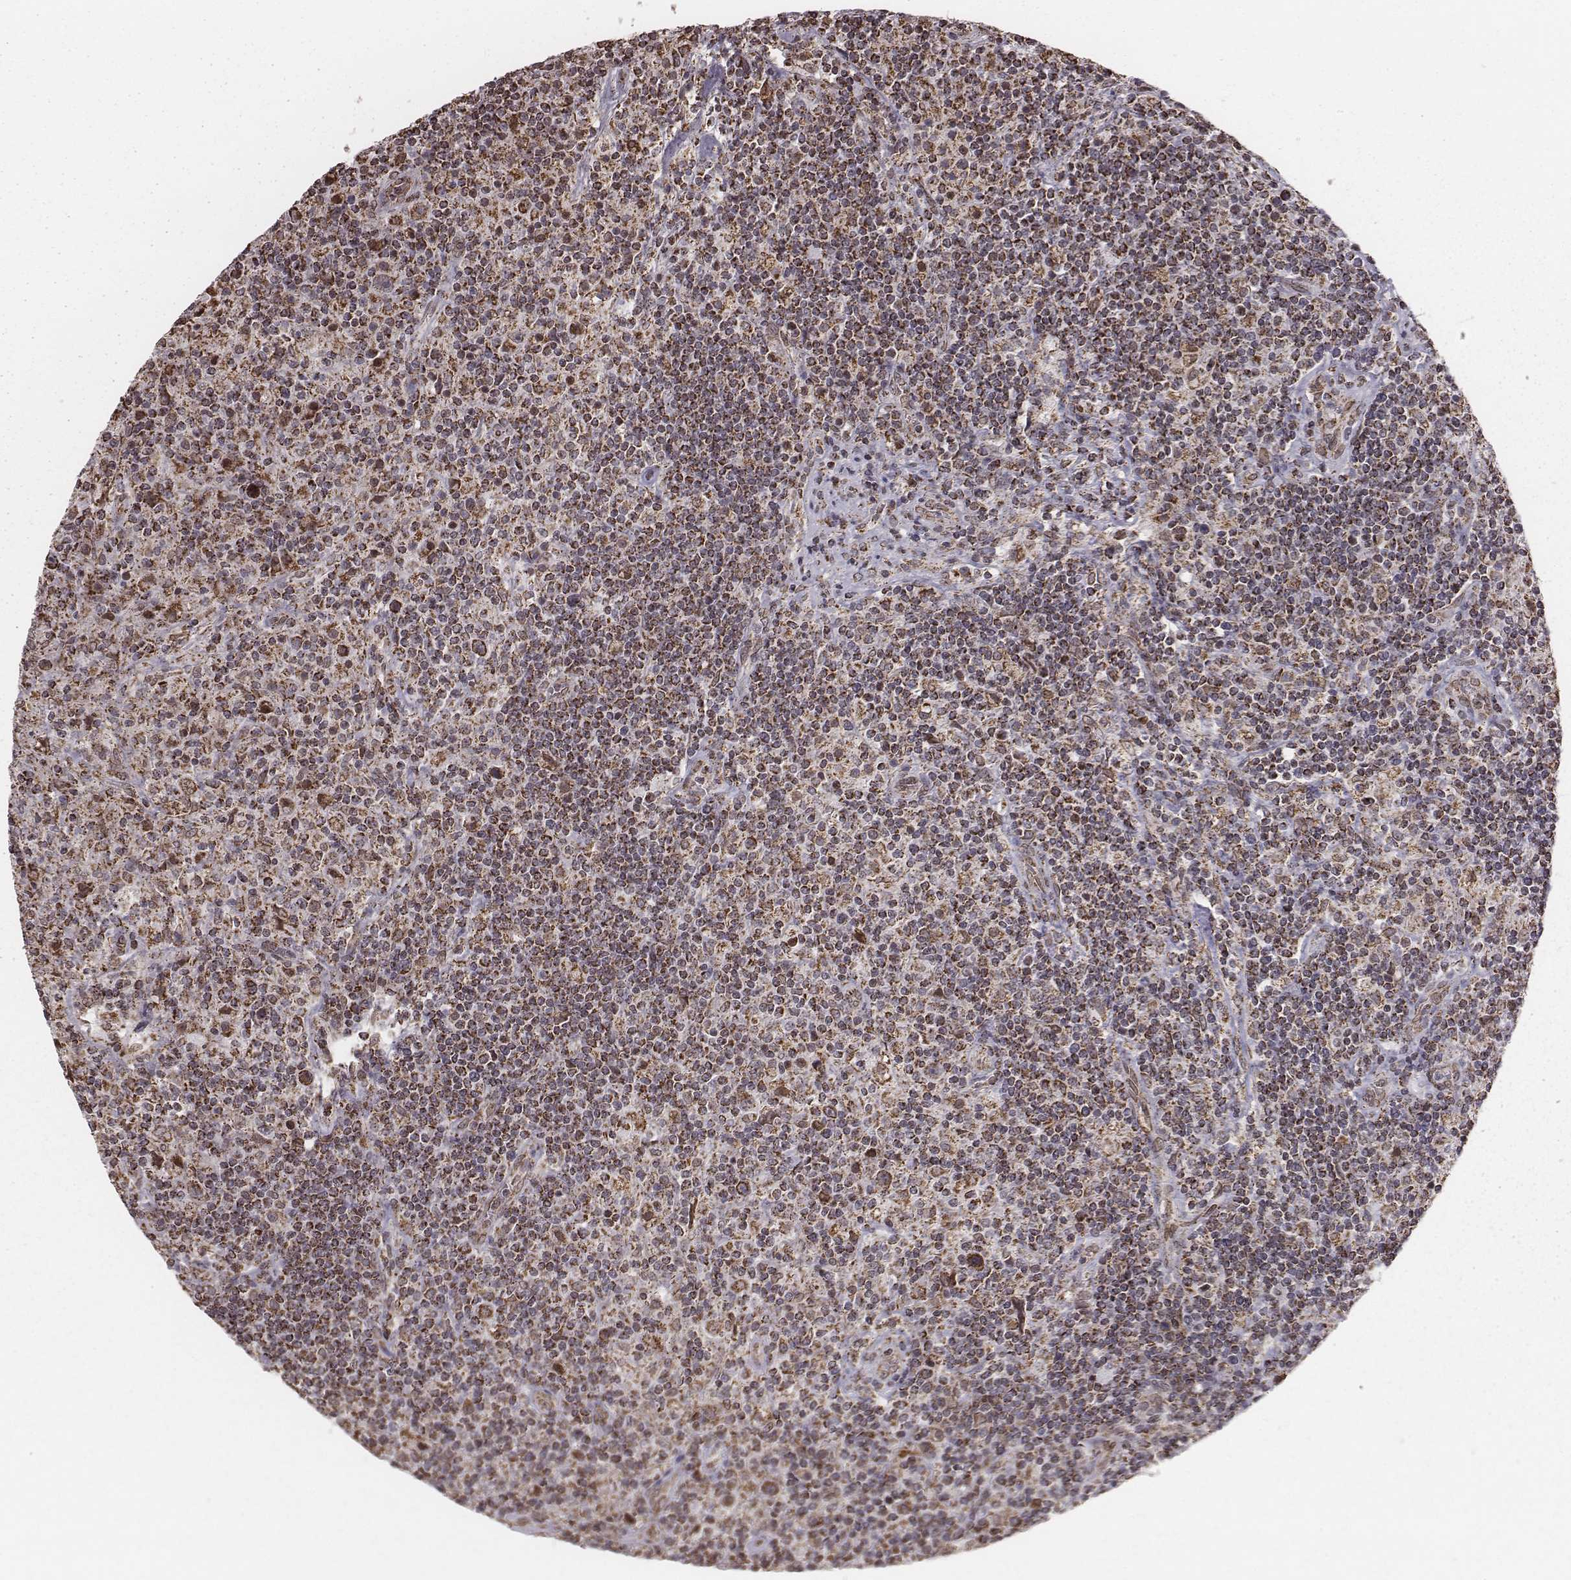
{"staining": {"intensity": "moderate", "quantity": ">75%", "location": "cytoplasmic/membranous"}, "tissue": "lymphoma", "cell_type": "Tumor cells", "image_type": "cancer", "snomed": [{"axis": "morphology", "description": "Hodgkin's disease, NOS"}, {"axis": "topography", "description": "Lymph node"}], "caption": "DAB (3,3'-diaminobenzidine) immunohistochemical staining of human Hodgkin's disease reveals moderate cytoplasmic/membranous protein positivity in approximately >75% of tumor cells.", "gene": "ACOT2", "patient": {"sex": "male", "age": 70}}